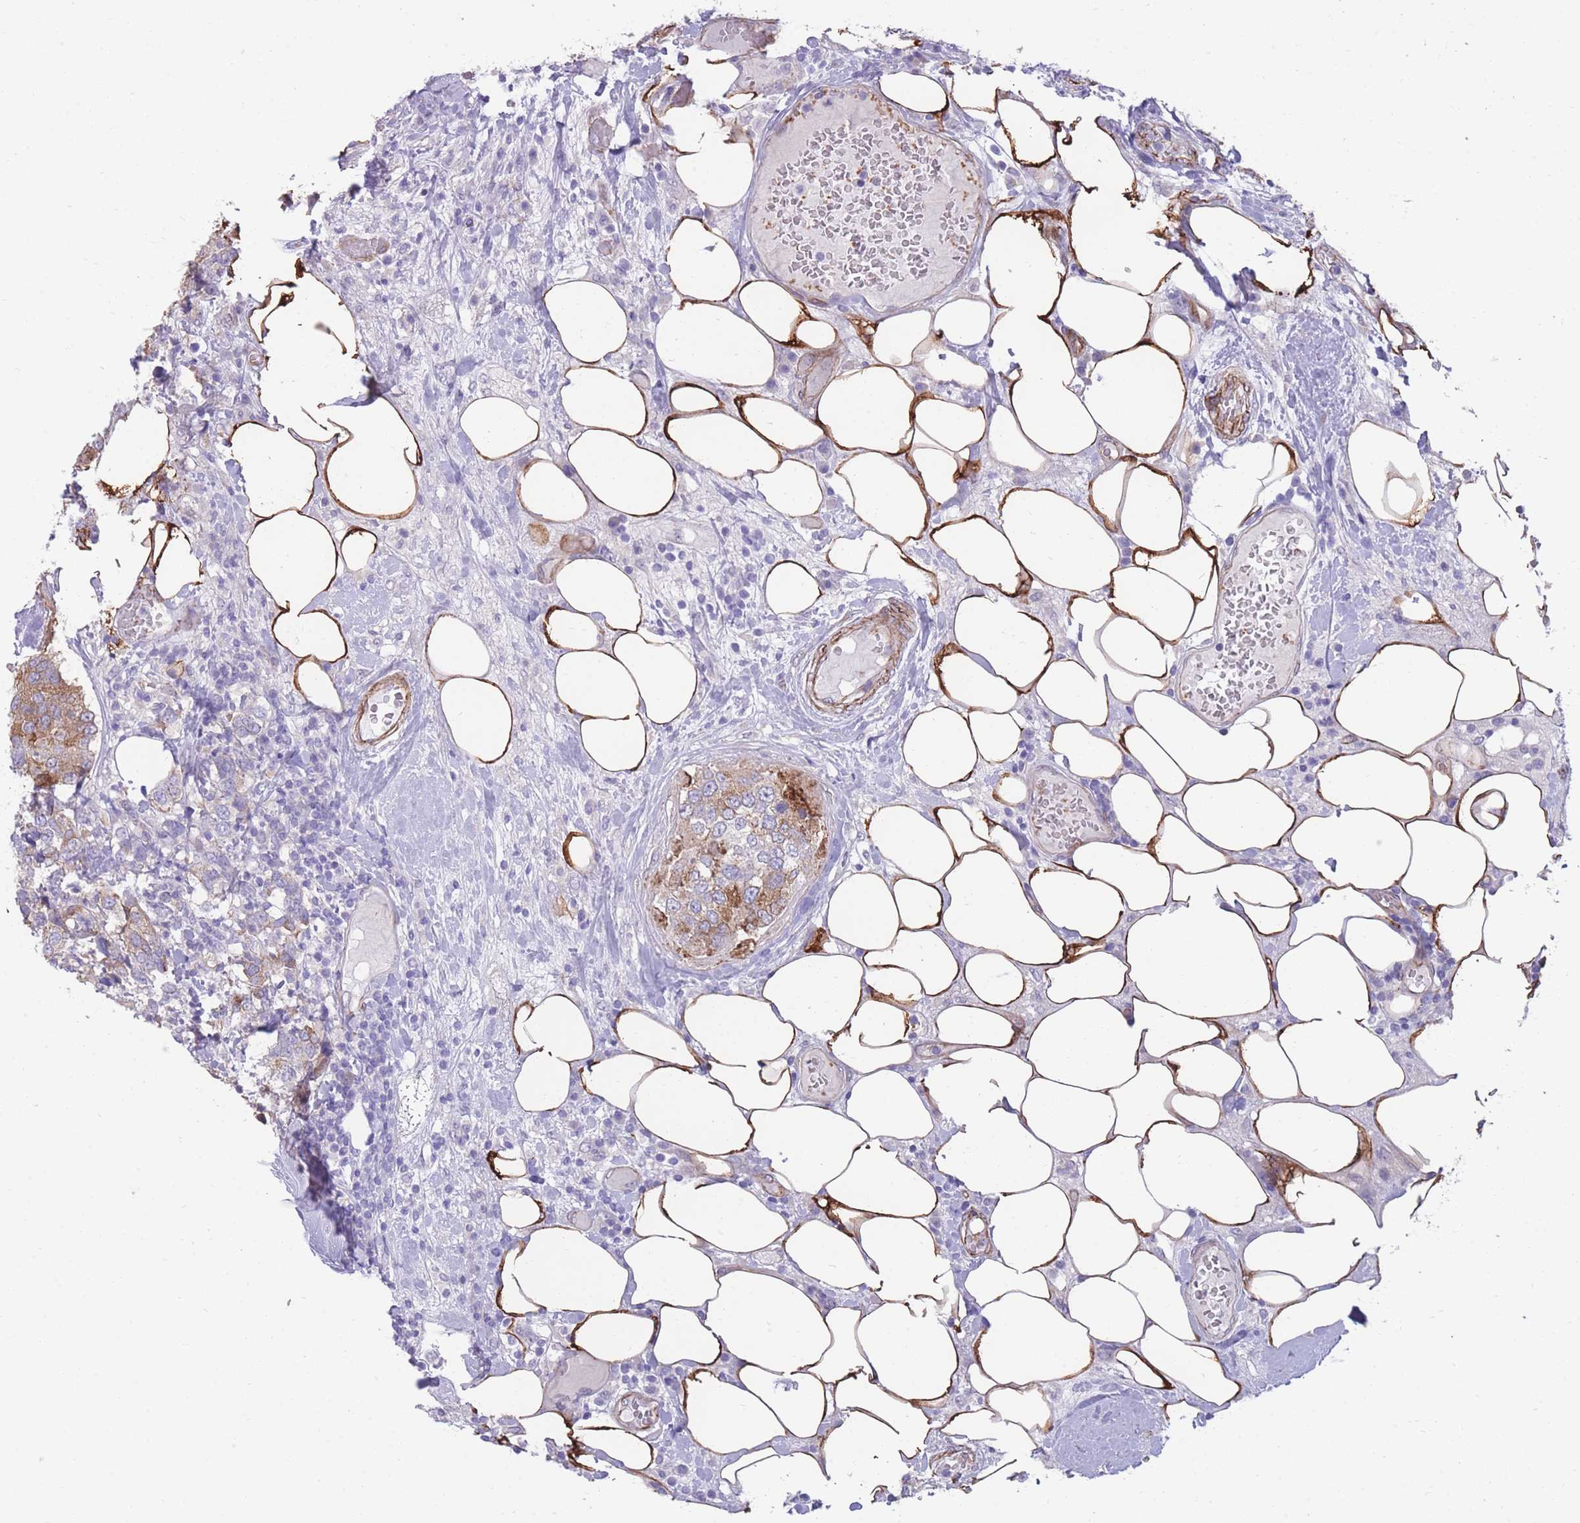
{"staining": {"intensity": "moderate", "quantity": "<25%", "location": "cytoplasmic/membranous"}, "tissue": "breast cancer", "cell_type": "Tumor cells", "image_type": "cancer", "snomed": [{"axis": "morphology", "description": "Lobular carcinoma"}, {"axis": "topography", "description": "Breast"}], "caption": "DAB immunohistochemical staining of human breast cancer exhibits moderate cytoplasmic/membranous protein positivity in approximately <25% of tumor cells.", "gene": "RGS11", "patient": {"sex": "female", "age": 59}}